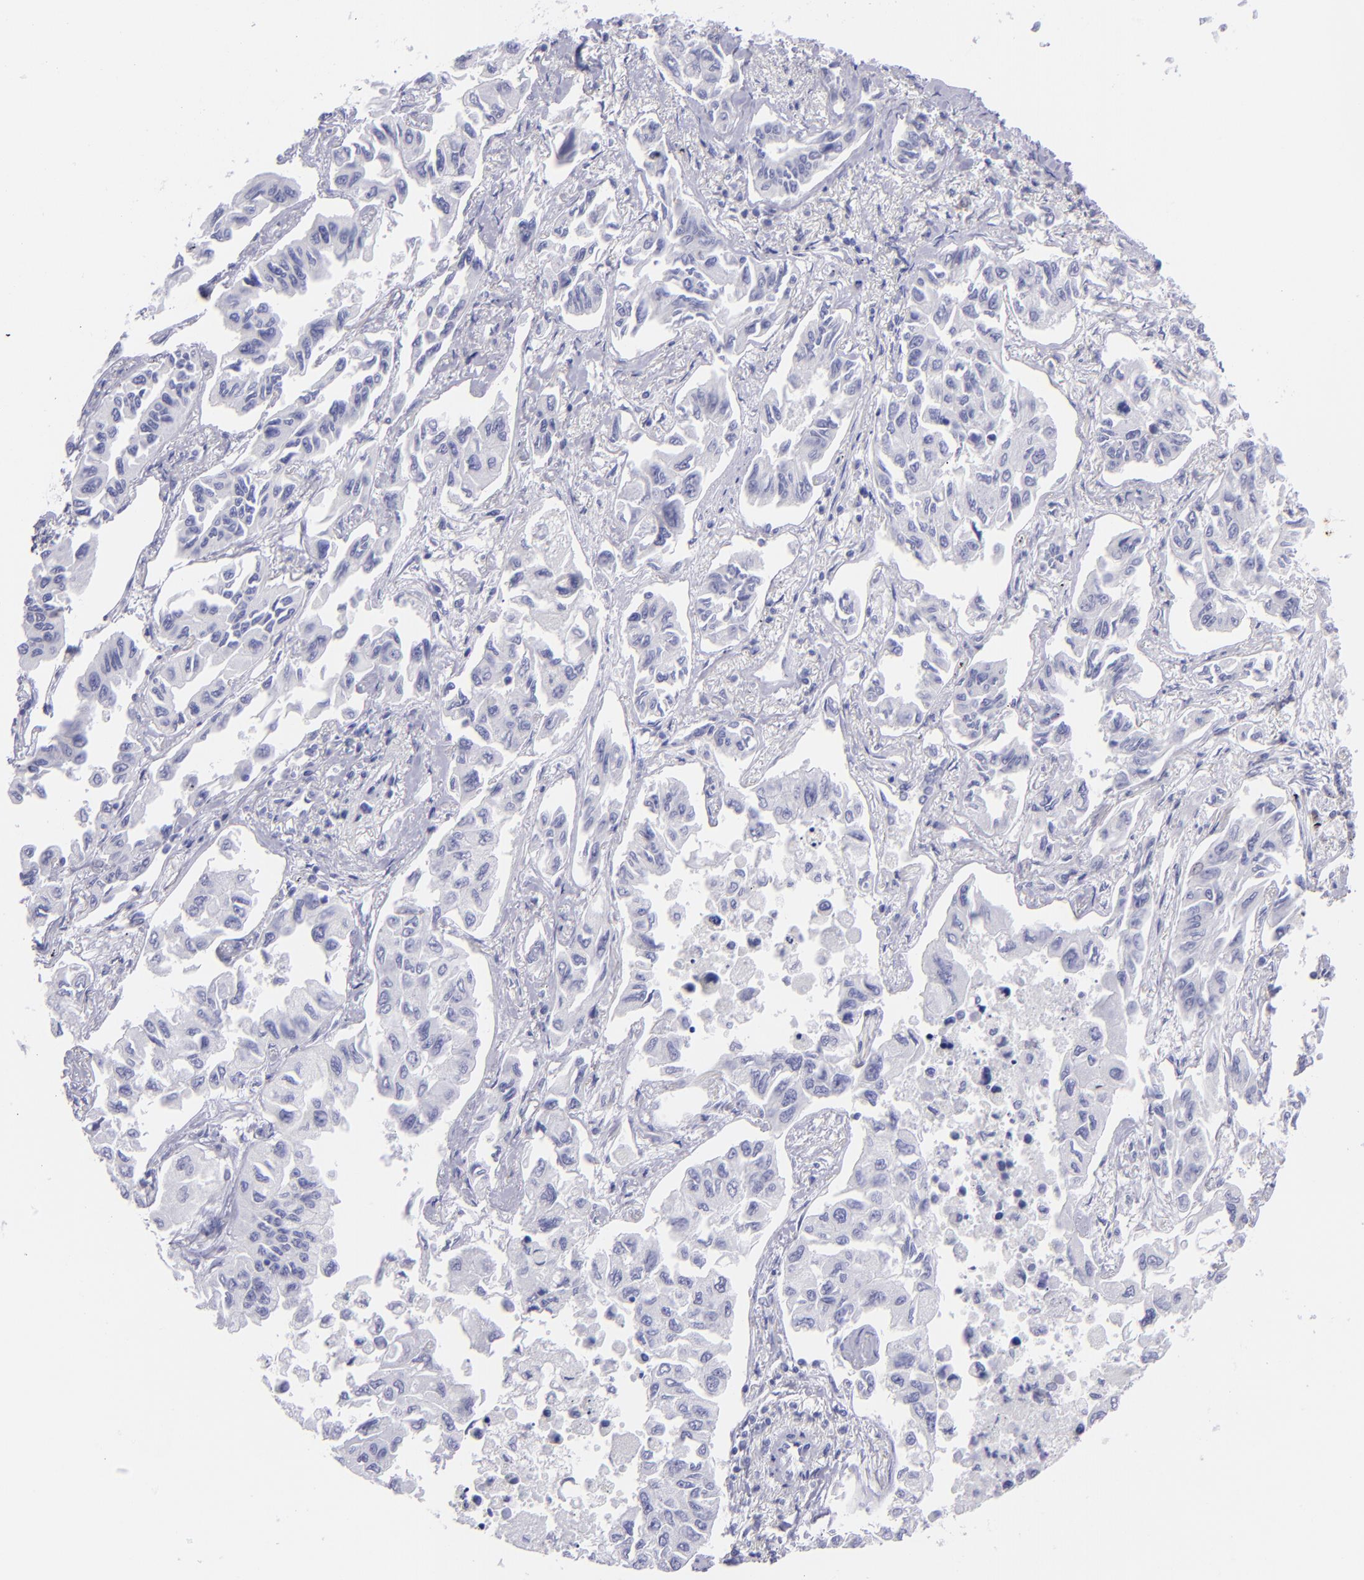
{"staining": {"intensity": "negative", "quantity": "none", "location": "none"}, "tissue": "lung cancer", "cell_type": "Tumor cells", "image_type": "cancer", "snomed": [{"axis": "morphology", "description": "Adenocarcinoma, NOS"}, {"axis": "topography", "description": "Lung"}], "caption": "Tumor cells are negative for protein expression in human lung adenocarcinoma.", "gene": "SLC1A2", "patient": {"sex": "male", "age": 64}}